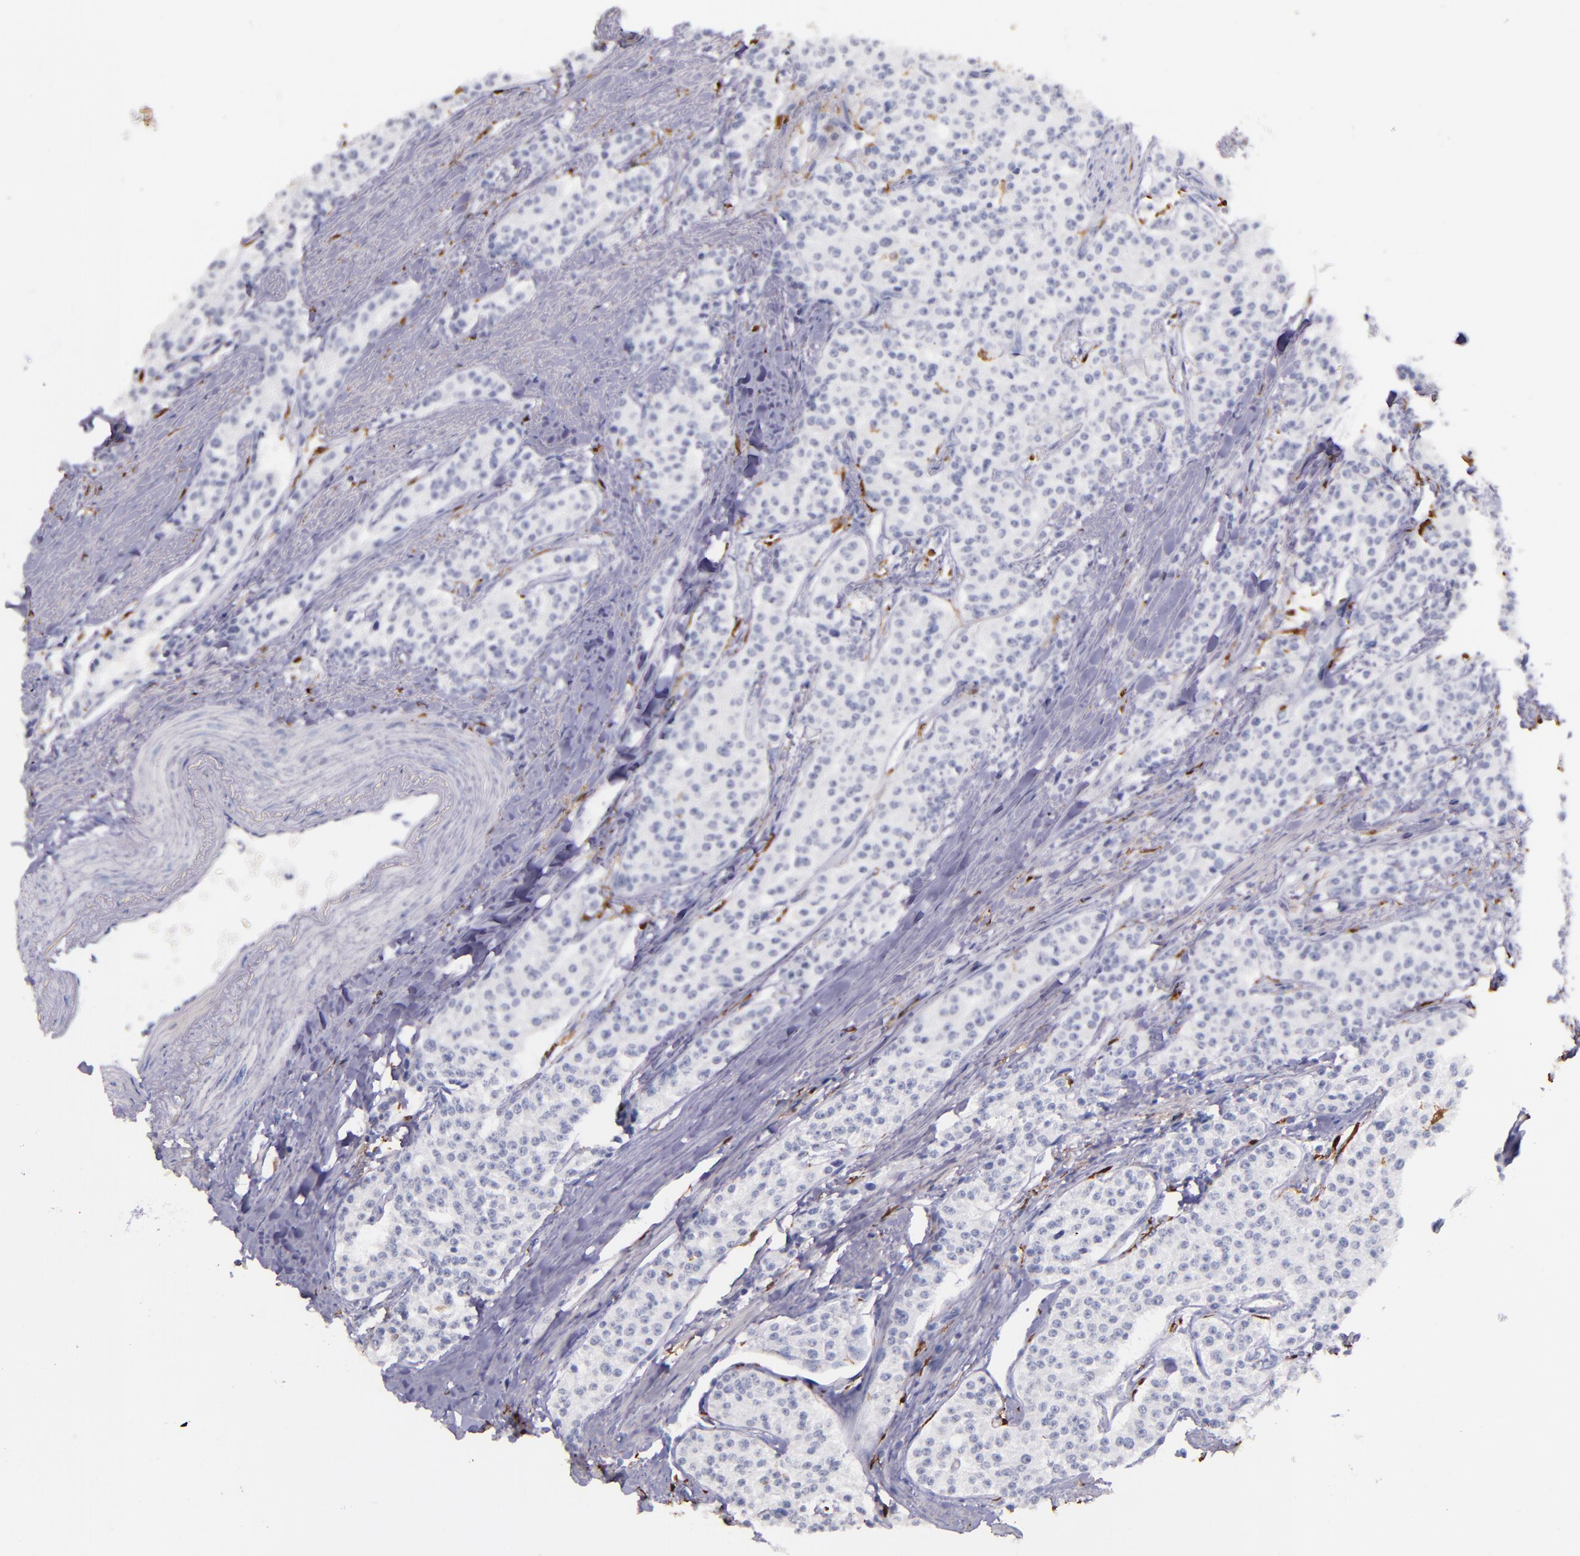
{"staining": {"intensity": "negative", "quantity": "none", "location": "none"}, "tissue": "carcinoid", "cell_type": "Tumor cells", "image_type": "cancer", "snomed": [{"axis": "morphology", "description": "Carcinoid, malignant, NOS"}, {"axis": "topography", "description": "Stomach"}], "caption": "A histopathology image of human malignant carcinoid is negative for staining in tumor cells. The staining is performed using DAB (3,3'-diaminobenzidine) brown chromogen with nuclei counter-stained in using hematoxylin.", "gene": "F13A1", "patient": {"sex": "female", "age": 76}}